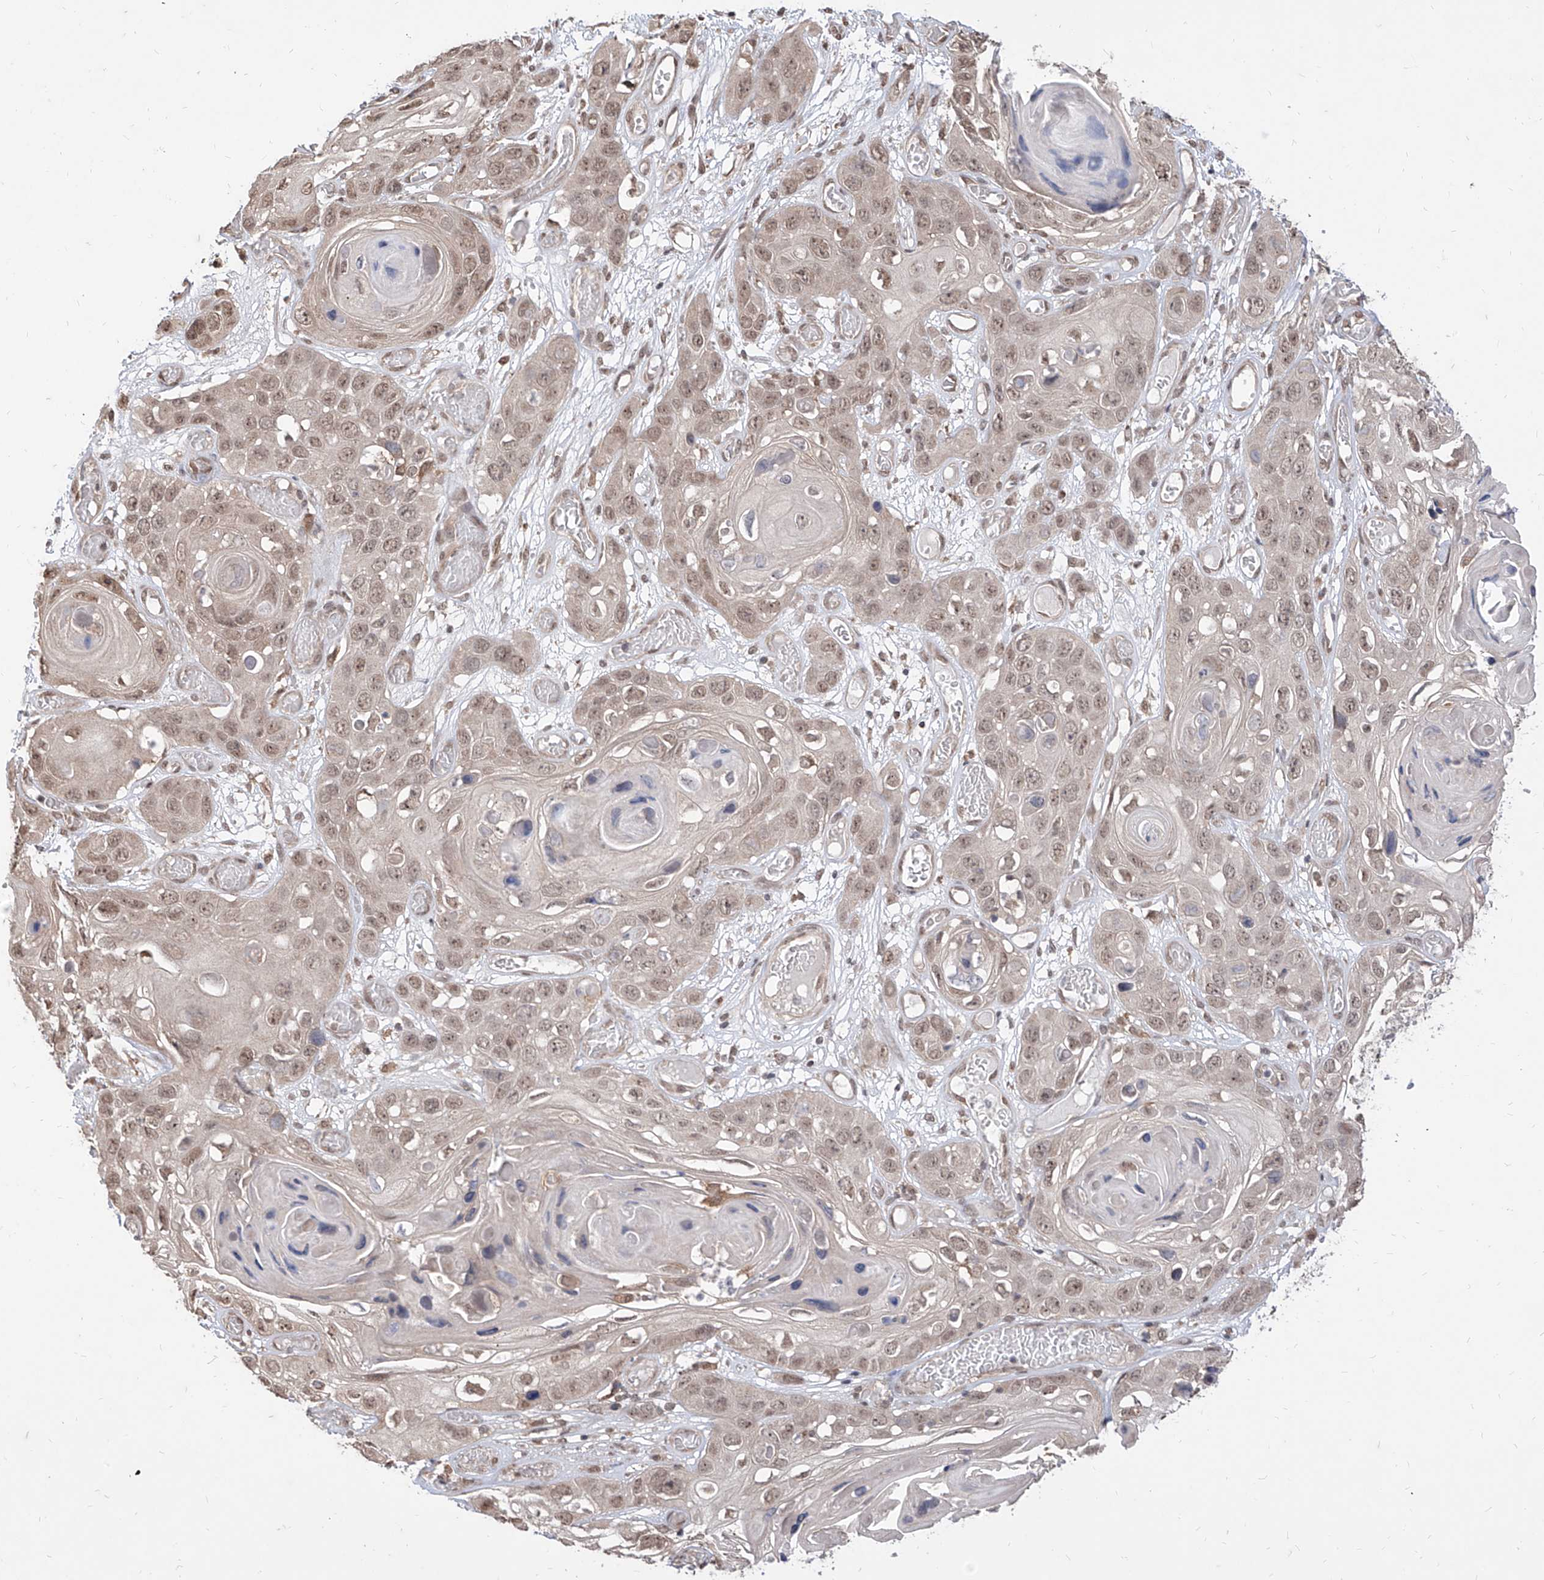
{"staining": {"intensity": "moderate", "quantity": ">75%", "location": "nuclear"}, "tissue": "skin cancer", "cell_type": "Tumor cells", "image_type": "cancer", "snomed": [{"axis": "morphology", "description": "Squamous cell carcinoma, NOS"}, {"axis": "topography", "description": "Skin"}], "caption": "The micrograph exhibits immunohistochemical staining of squamous cell carcinoma (skin). There is moderate nuclear staining is present in about >75% of tumor cells.", "gene": "C8orf82", "patient": {"sex": "male", "age": 55}}